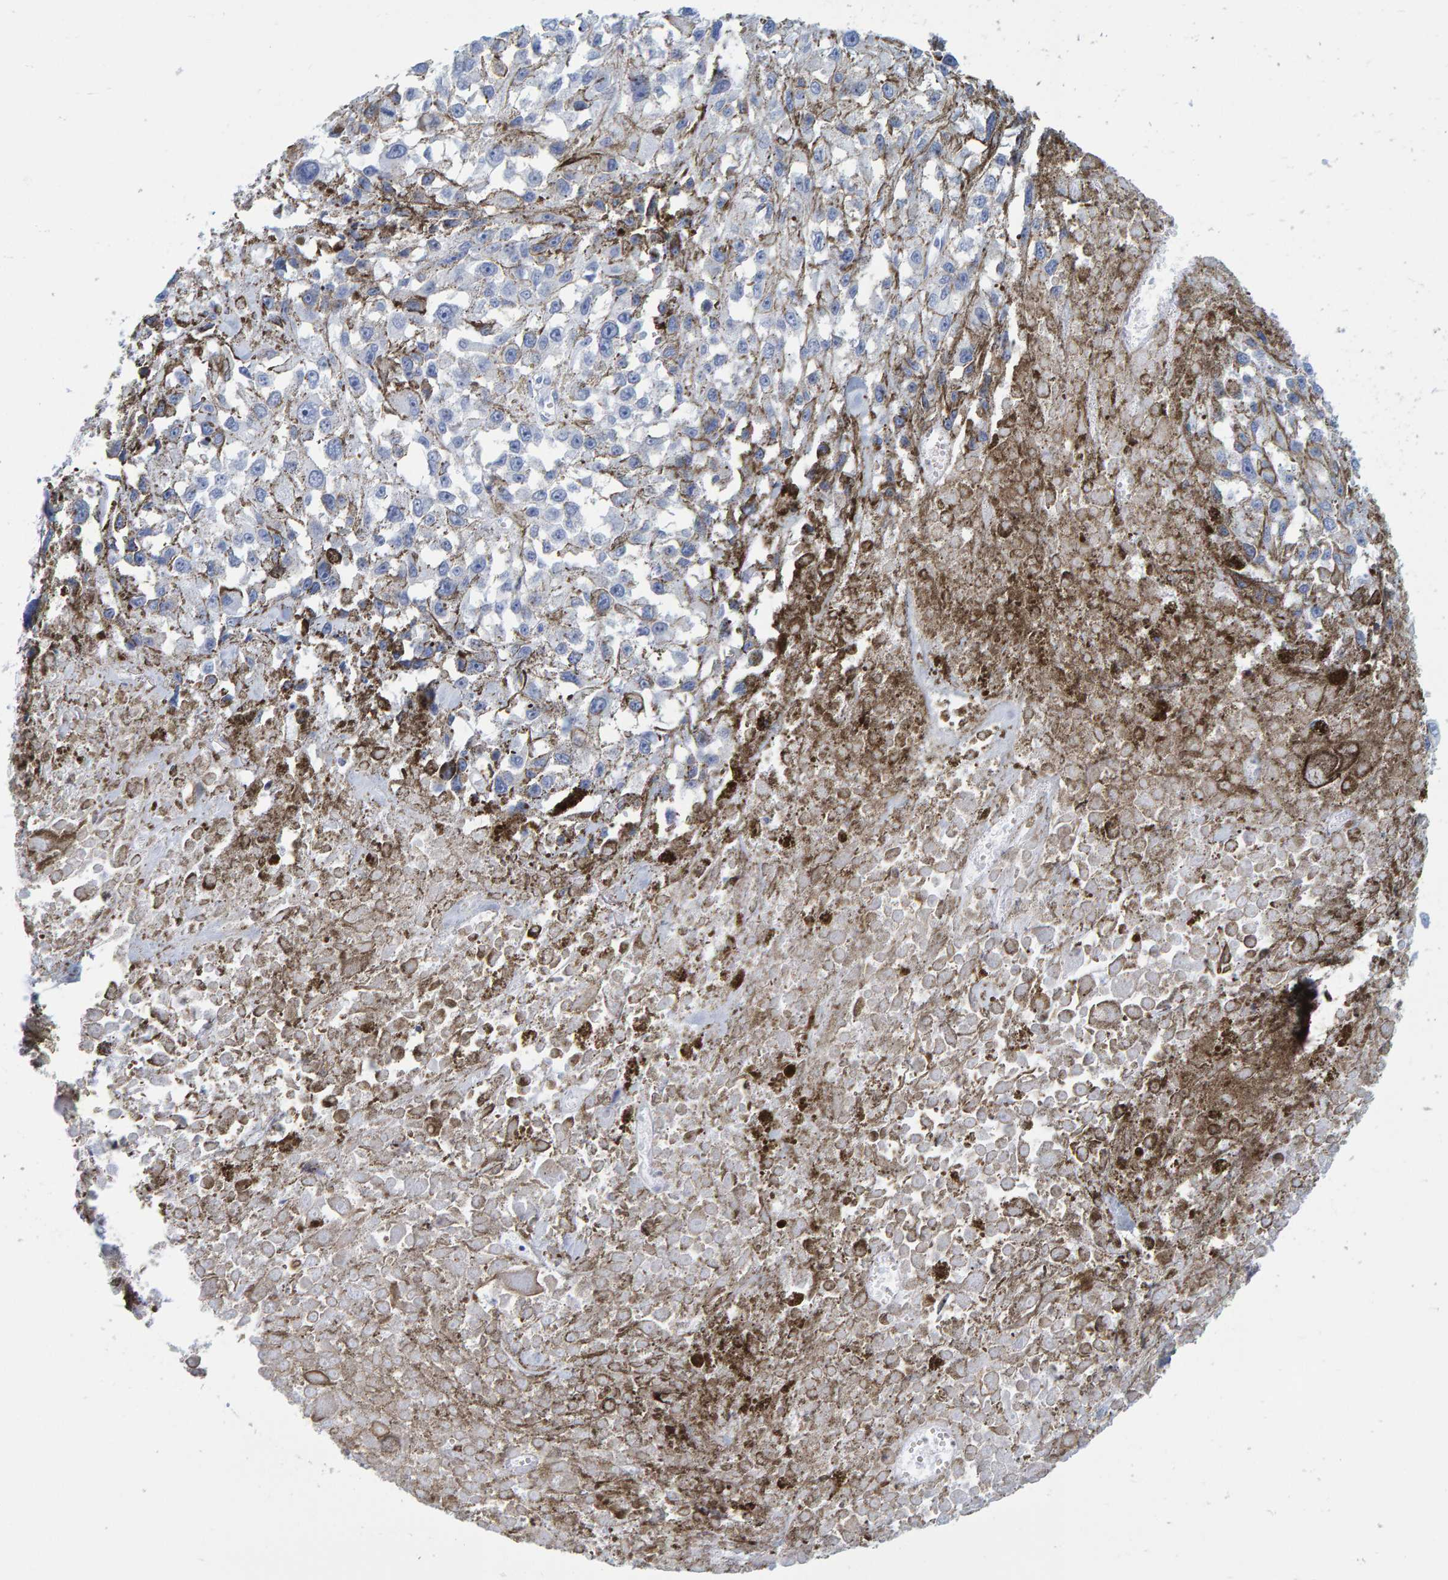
{"staining": {"intensity": "negative", "quantity": "none", "location": "none"}, "tissue": "melanoma", "cell_type": "Tumor cells", "image_type": "cancer", "snomed": [{"axis": "morphology", "description": "Malignant melanoma, Metastatic site"}, {"axis": "topography", "description": "Lymph node"}], "caption": "A histopathology image of melanoma stained for a protein shows no brown staining in tumor cells. (Stains: DAB IHC with hematoxylin counter stain, Microscopy: brightfield microscopy at high magnification).", "gene": "SFTPC", "patient": {"sex": "male", "age": 59}}